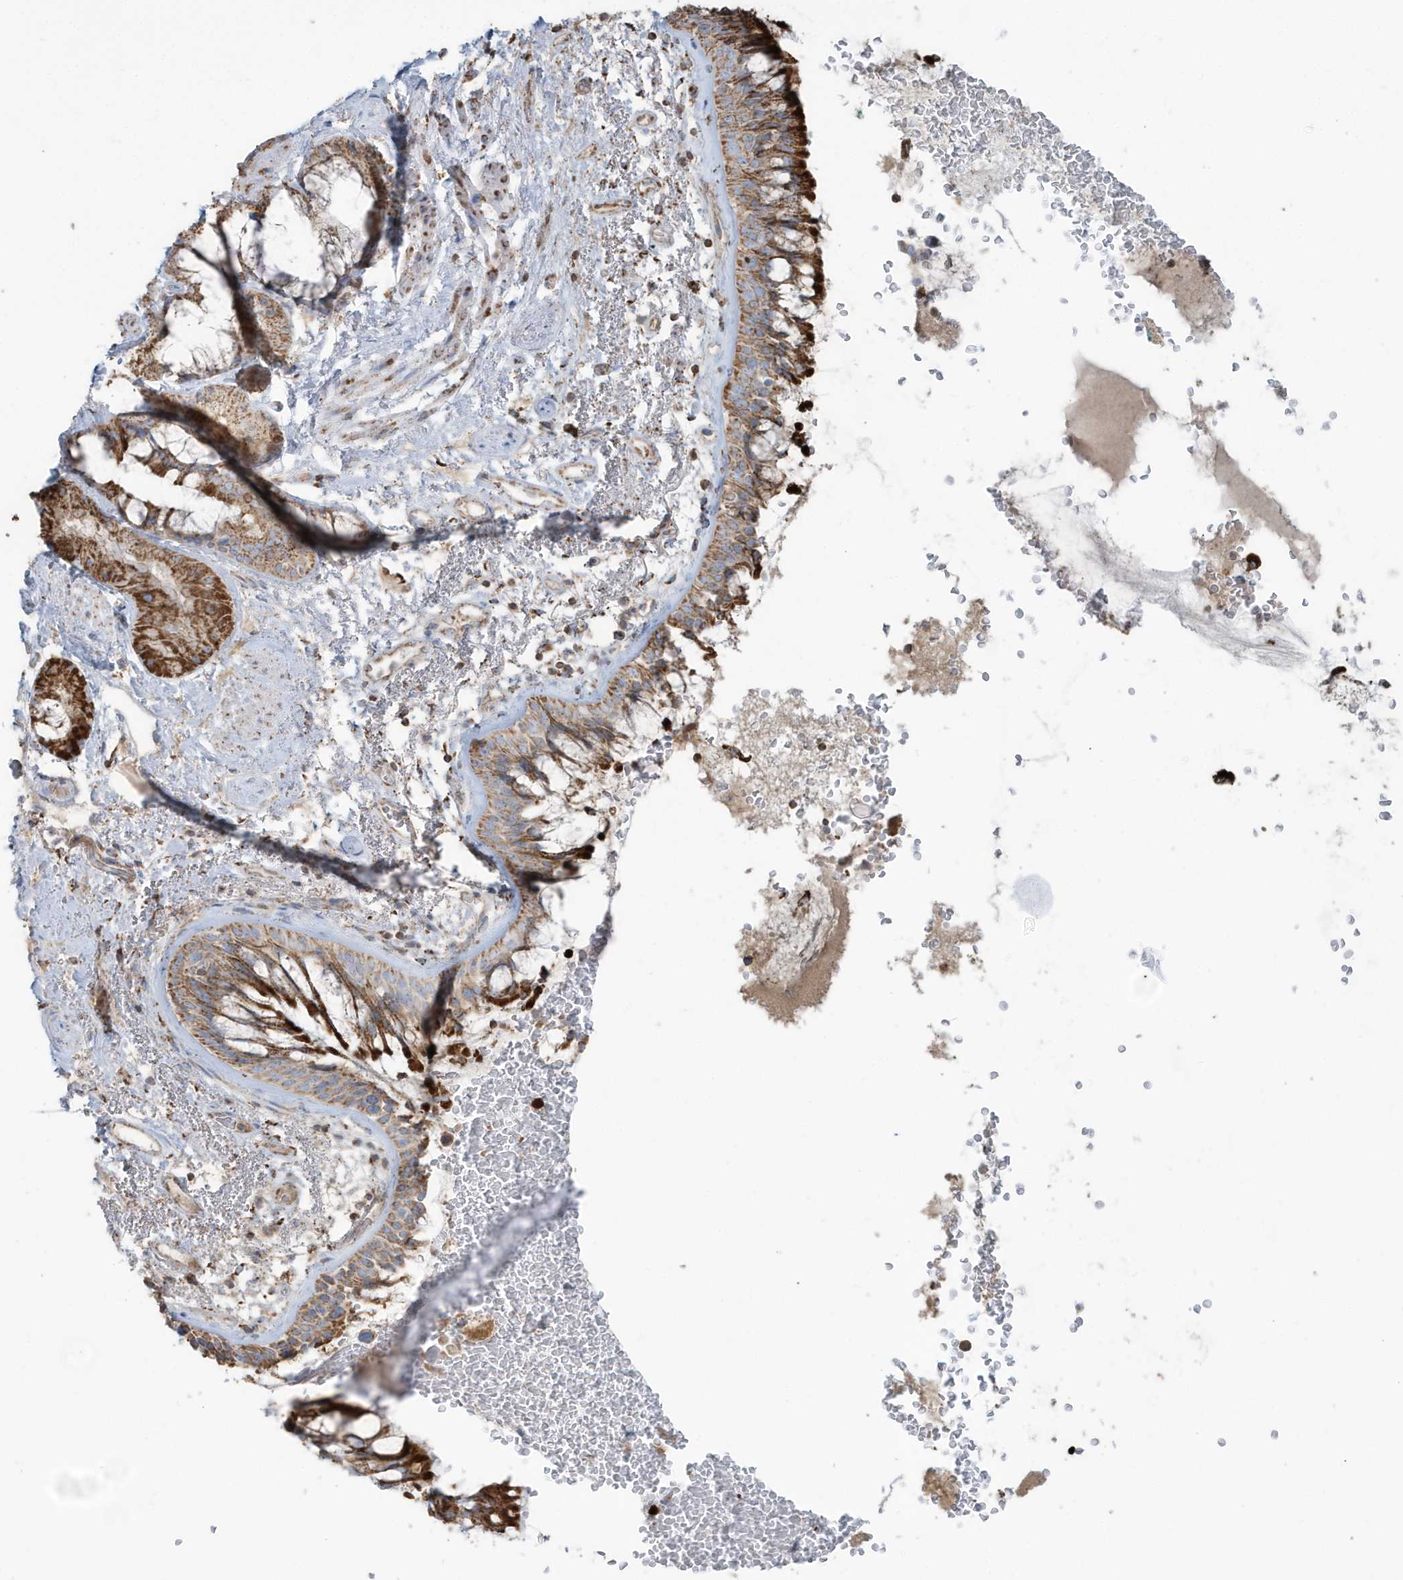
{"staining": {"intensity": "strong", "quantity": ">75%", "location": "cytoplasmic/membranous"}, "tissue": "bronchus", "cell_type": "Respiratory epithelial cells", "image_type": "normal", "snomed": [{"axis": "morphology", "description": "Normal tissue, NOS"}, {"axis": "morphology", "description": "Squamous cell carcinoma, NOS"}, {"axis": "topography", "description": "Lymph node"}, {"axis": "topography", "description": "Bronchus"}, {"axis": "topography", "description": "Lung"}], "caption": "Immunohistochemical staining of unremarkable bronchus exhibits high levels of strong cytoplasmic/membranous expression in approximately >75% of respiratory epithelial cells.", "gene": "RAB11FIP3", "patient": {"sex": "male", "age": 66}}